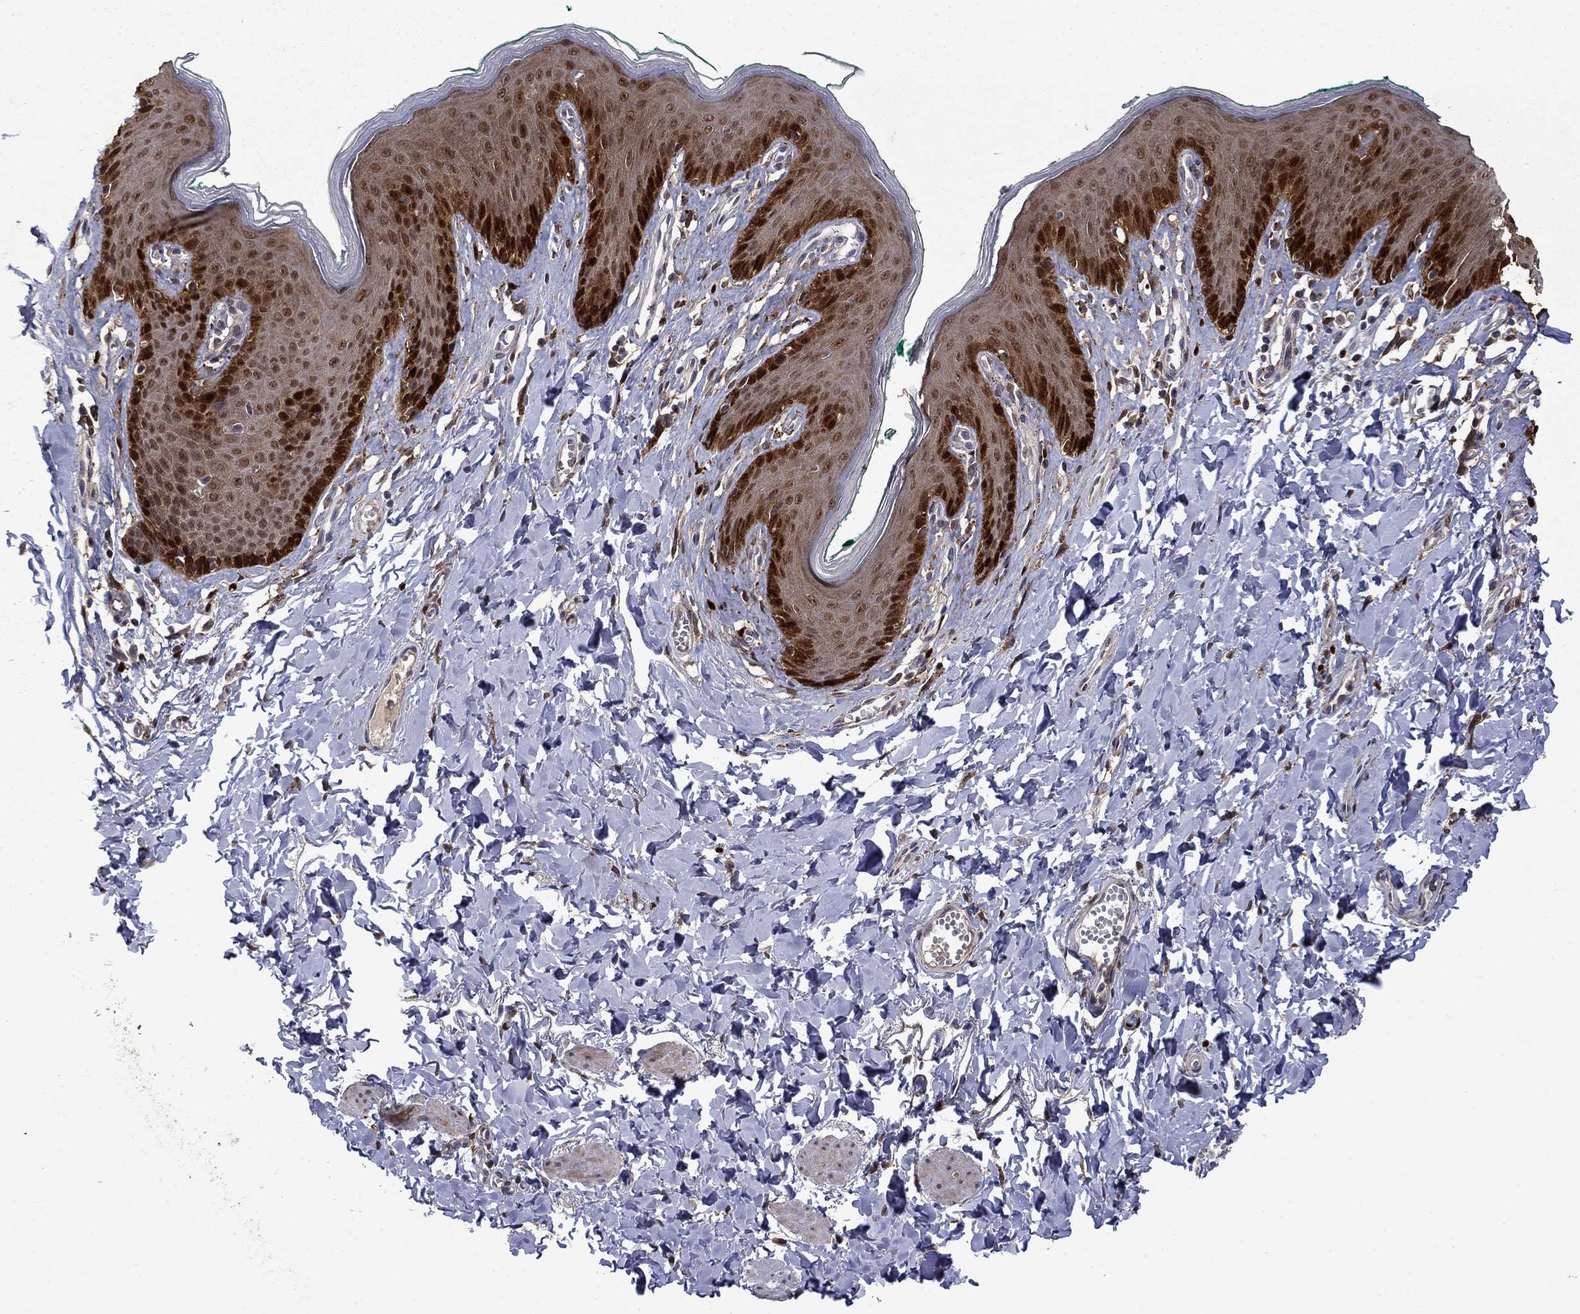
{"staining": {"intensity": "strong", "quantity": "25%-75%", "location": "cytoplasmic/membranous,nuclear"}, "tissue": "skin", "cell_type": "Epidermal cells", "image_type": "normal", "snomed": [{"axis": "morphology", "description": "Normal tissue, NOS"}, {"axis": "topography", "description": "Vulva"}], "caption": "Epidermal cells reveal strong cytoplasmic/membranous,nuclear positivity in approximately 25%-75% of cells in unremarkable skin. (Stains: DAB in brown, nuclei in blue, Microscopy: brightfield microscopy at high magnification).", "gene": "CBR1", "patient": {"sex": "female", "age": 66}}